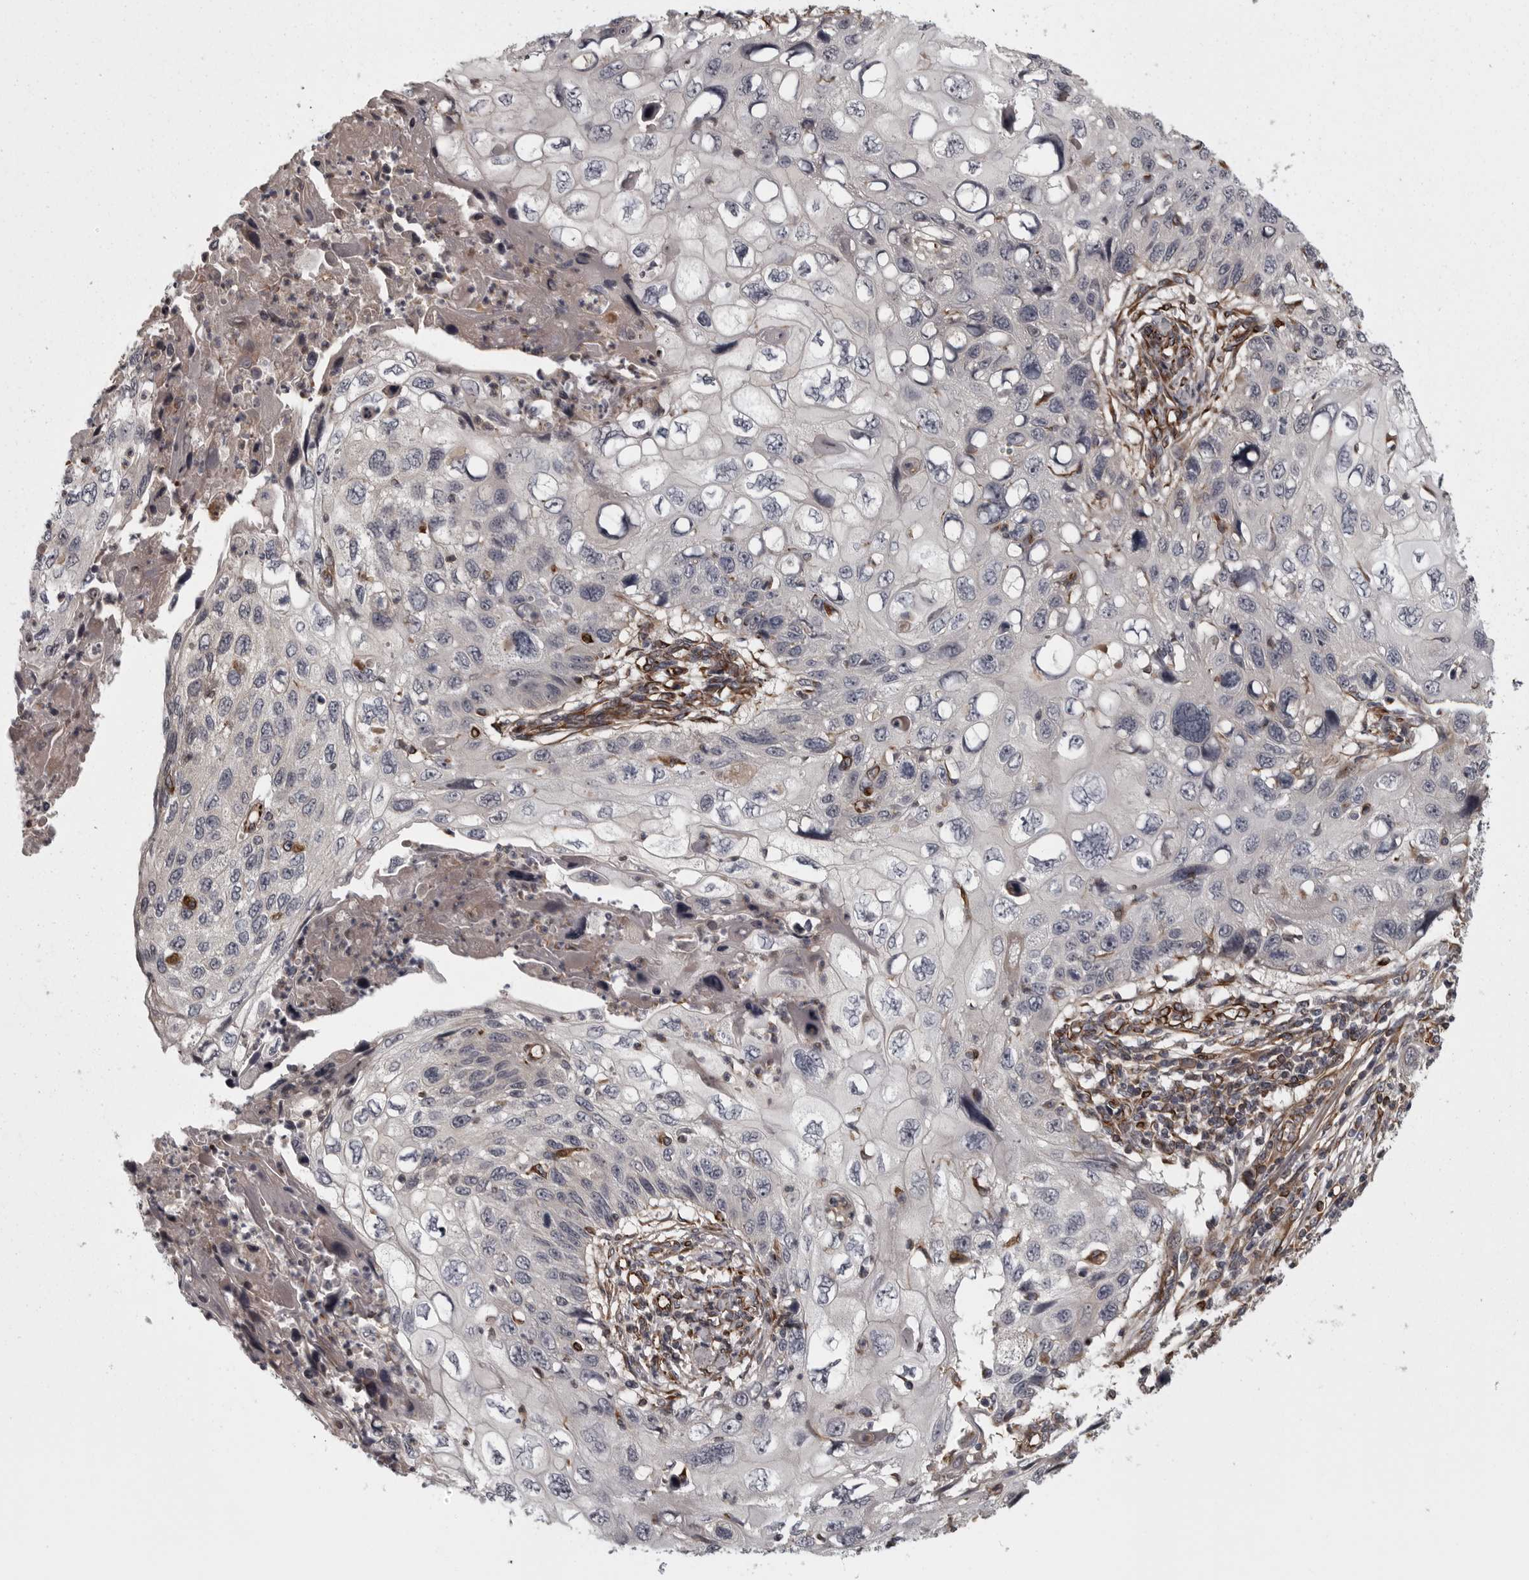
{"staining": {"intensity": "negative", "quantity": "none", "location": "none"}, "tissue": "cervical cancer", "cell_type": "Tumor cells", "image_type": "cancer", "snomed": [{"axis": "morphology", "description": "Squamous cell carcinoma, NOS"}, {"axis": "topography", "description": "Cervix"}], "caption": "Immunohistochemical staining of human squamous cell carcinoma (cervical) exhibits no significant expression in tumor cells.", "gene": "FAAP100", "patient": {"sex": "female", "age": 70}}